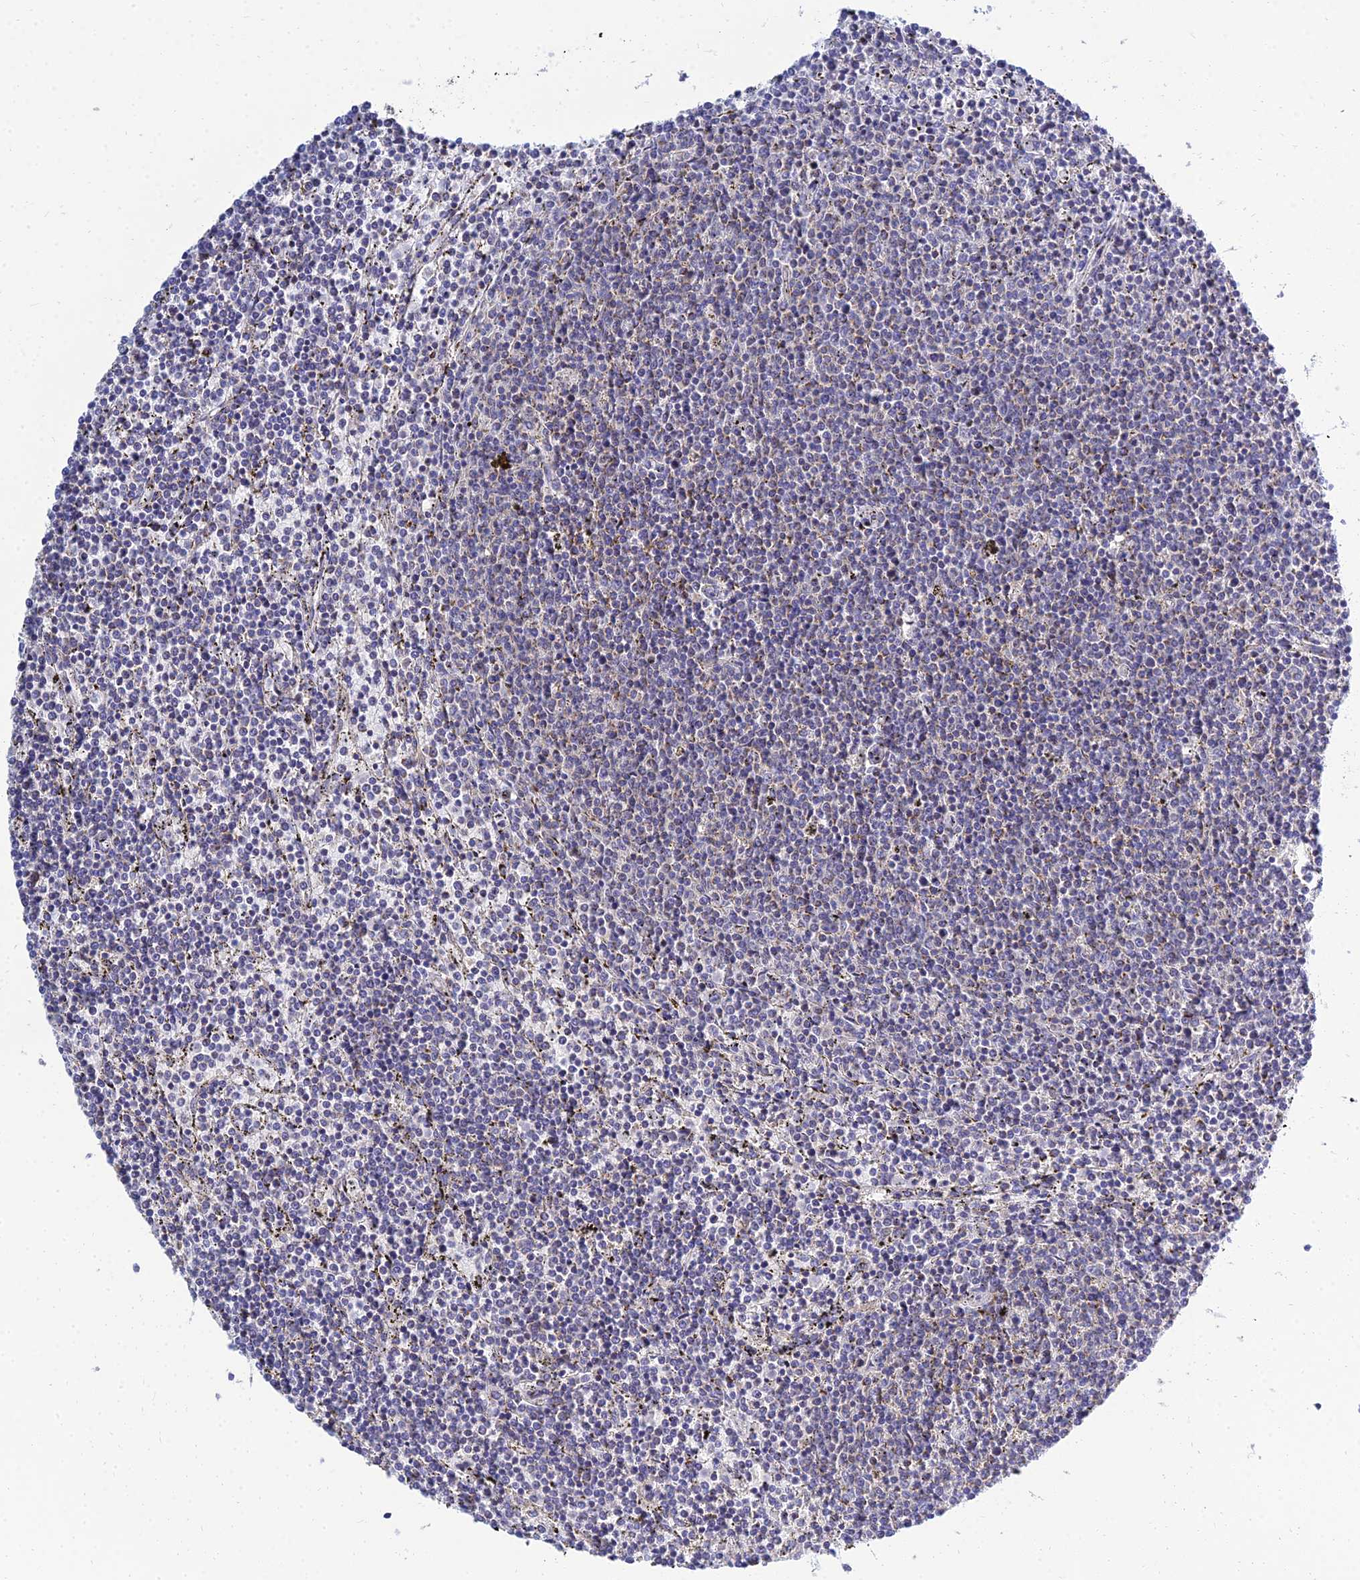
{"staining": {"intensity": "negative", "quantity": "none", "location": "none"}, "tissue": "lymphoma", "cell_type": "Tumor cells", "image_type": "cancer", "snomed": [{"axis": "morphology", "description": "Malignant lymphoma, non-Hodgkin's type, Low grade"}, {"axis": "topography", "description": "Spleen"}], "caption": "Malignant lymphoma, non-Hodgkin's type (low-grade) was stained to show a protein in brown. There is no significant staining in tumor cells.", "gene": "NPY", "patient": {"sex": "female", "age": 50}}